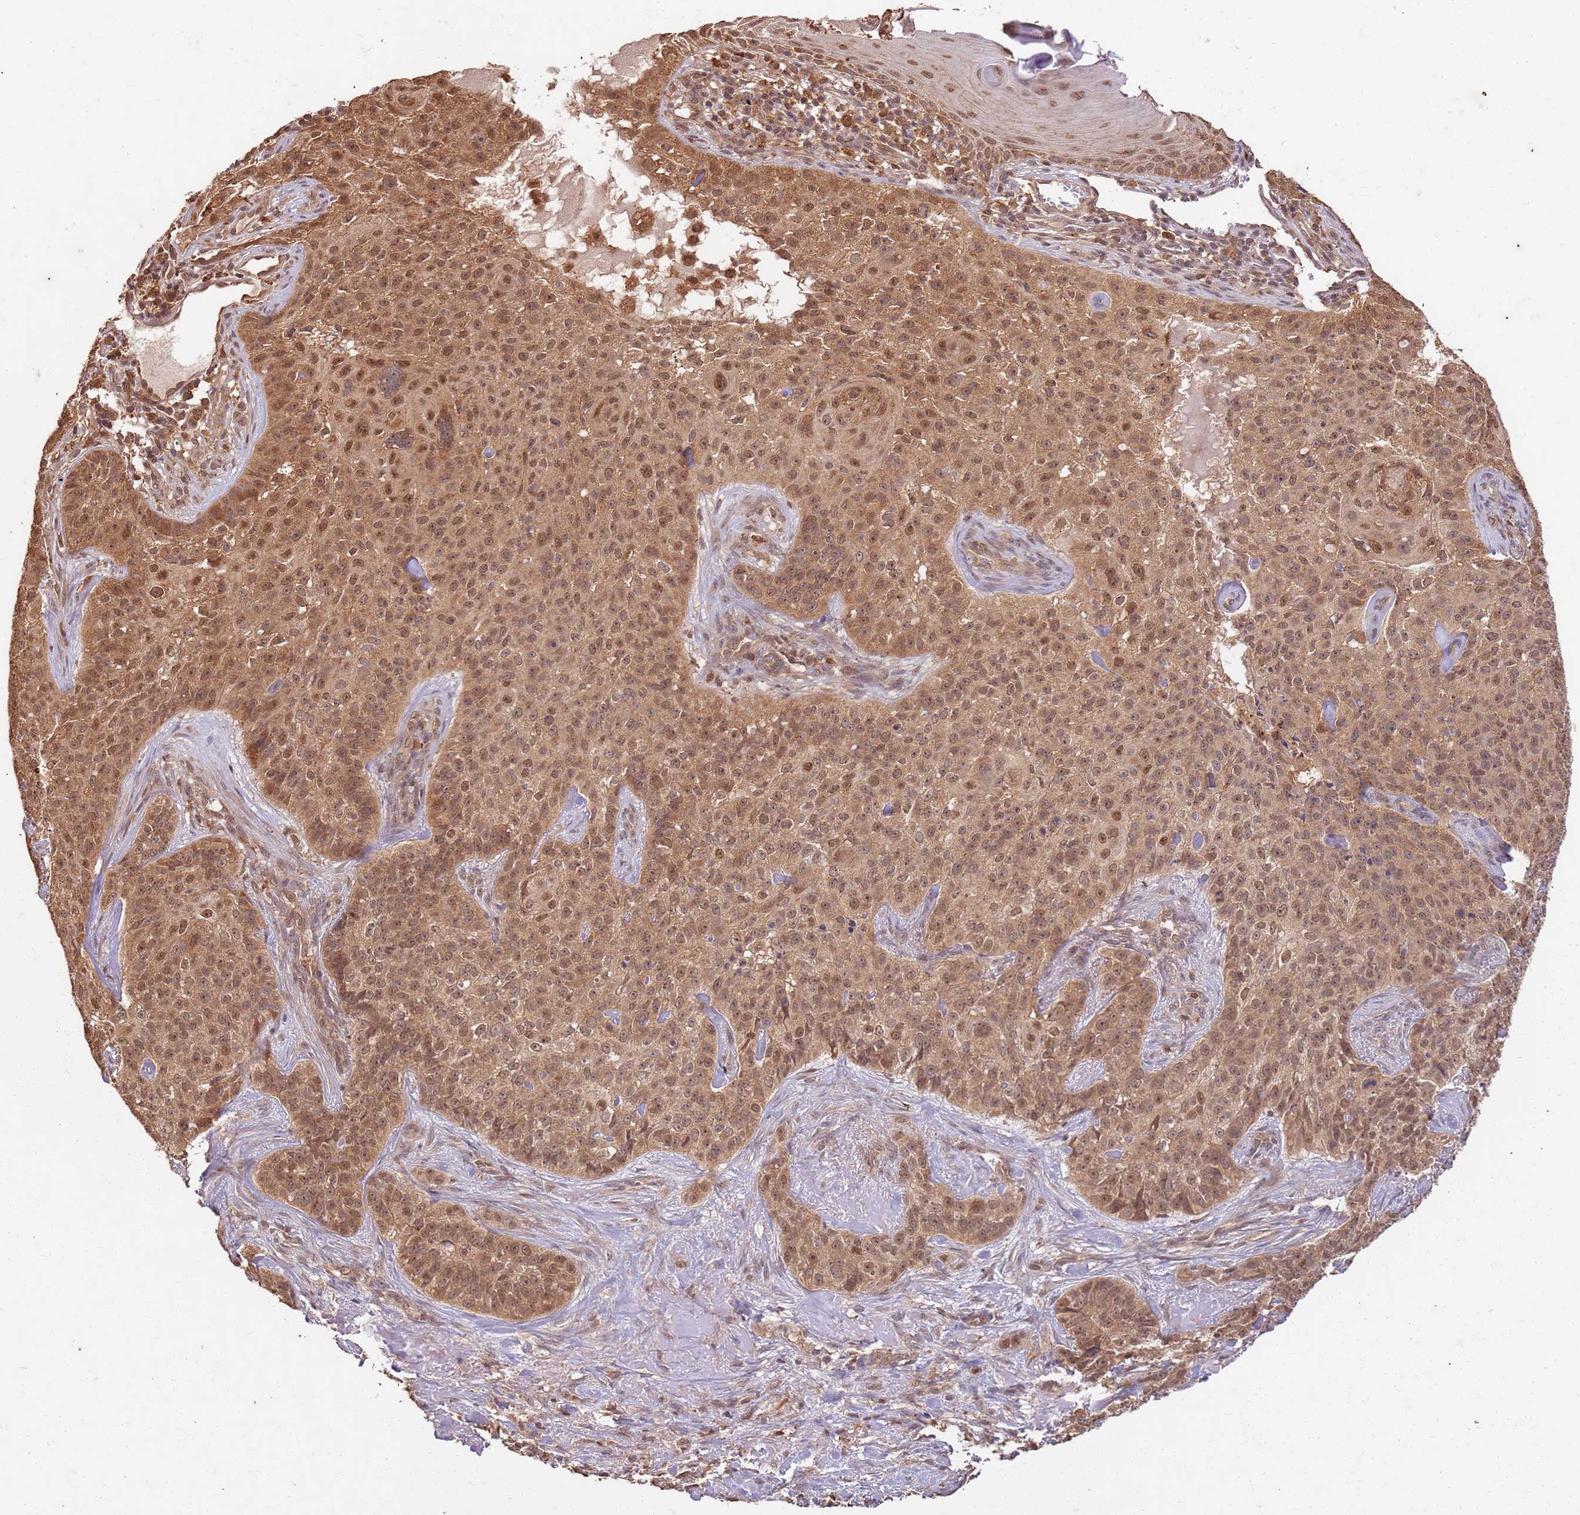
{"staining": {"intensity": "moderate", "quantity": ">75%", "location": "cytoplasmic/membranous,nuclear"}, "tissue": "skin cancer", "cell_type": "Tumor cells", "image_type": "cancer", "snomed": [{"axis": "morphology", "description": "Basal cell carcinoma"}, {"axis": "topography", "description": "Skin"}], "caption": "Immunohistochemical staining of skin cancer (basal cell carcinoma) reveals medium levels of moderate cytoplasmic/membranous and nuclear protein expression in about >75% of tumor cells. (DAB IHC, brown staining for protein, blue staining for nuclei).", "gene": "UBE3A", "patient": {"sex": "female", "age": 92}}